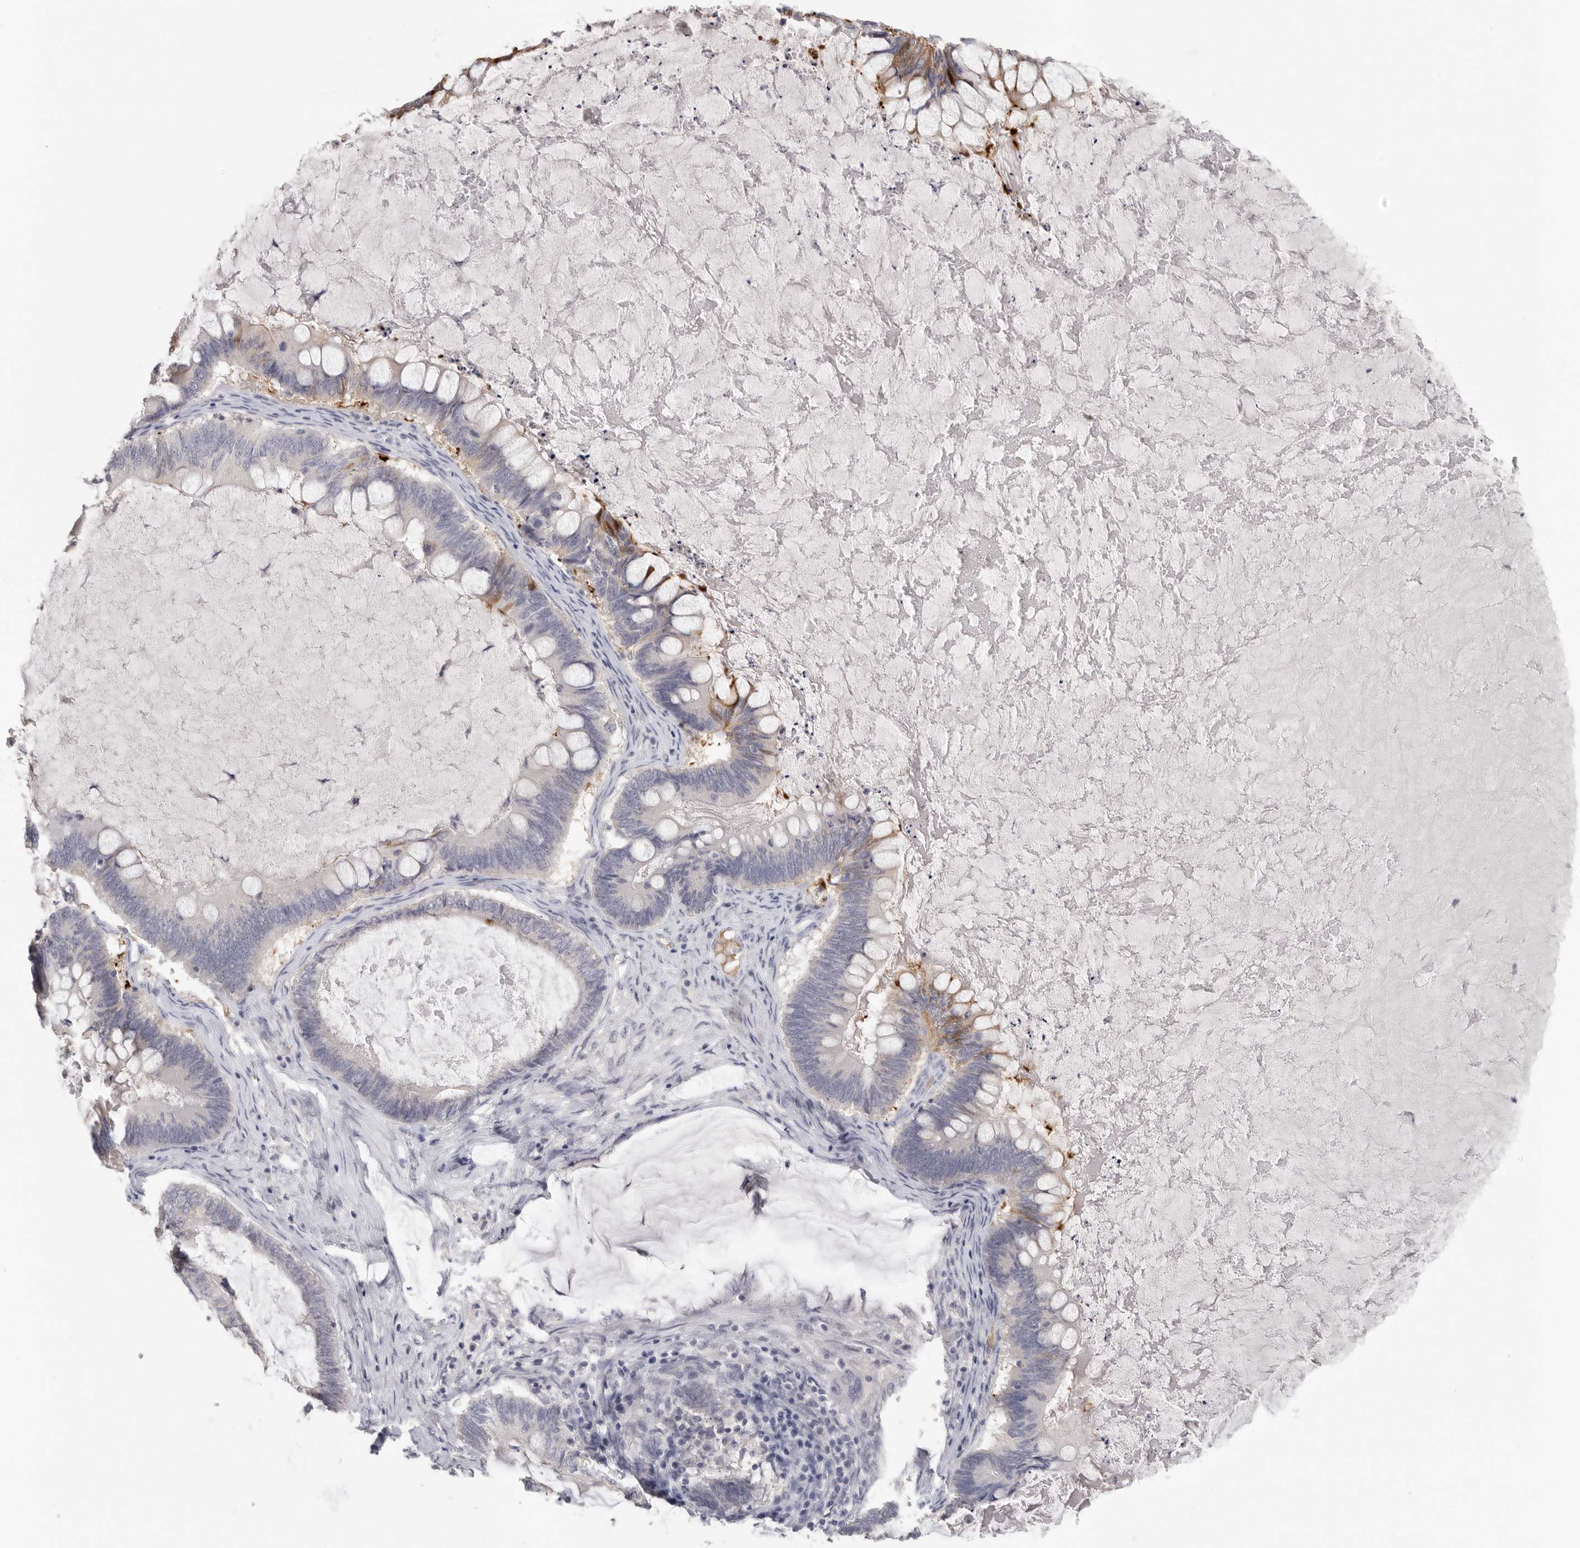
{"staining": {"intensity": "weak", "quantity": "<25%", "location": "cytoplasmic/membranous"}, "tissue": "ovarian cancer", "cell_type": "Tumor cells", "image_type": "cancer", "snomed": [{"axis": "morphology", "description": "Cystadenocarcinoma, mucinous, NOS"}, {"axis": "topography", "description": "Ovary"}], "caption": "Tumor cells show no significant positivity in mucinous cystadenocarcinoma (ovarian). (DAB (3,3'-diaminobenzidine) immunohistochemistry with hematoxylin counter stain).", "gene": "DNAJC11", "patient": {"sex": "female", "age": 61}}